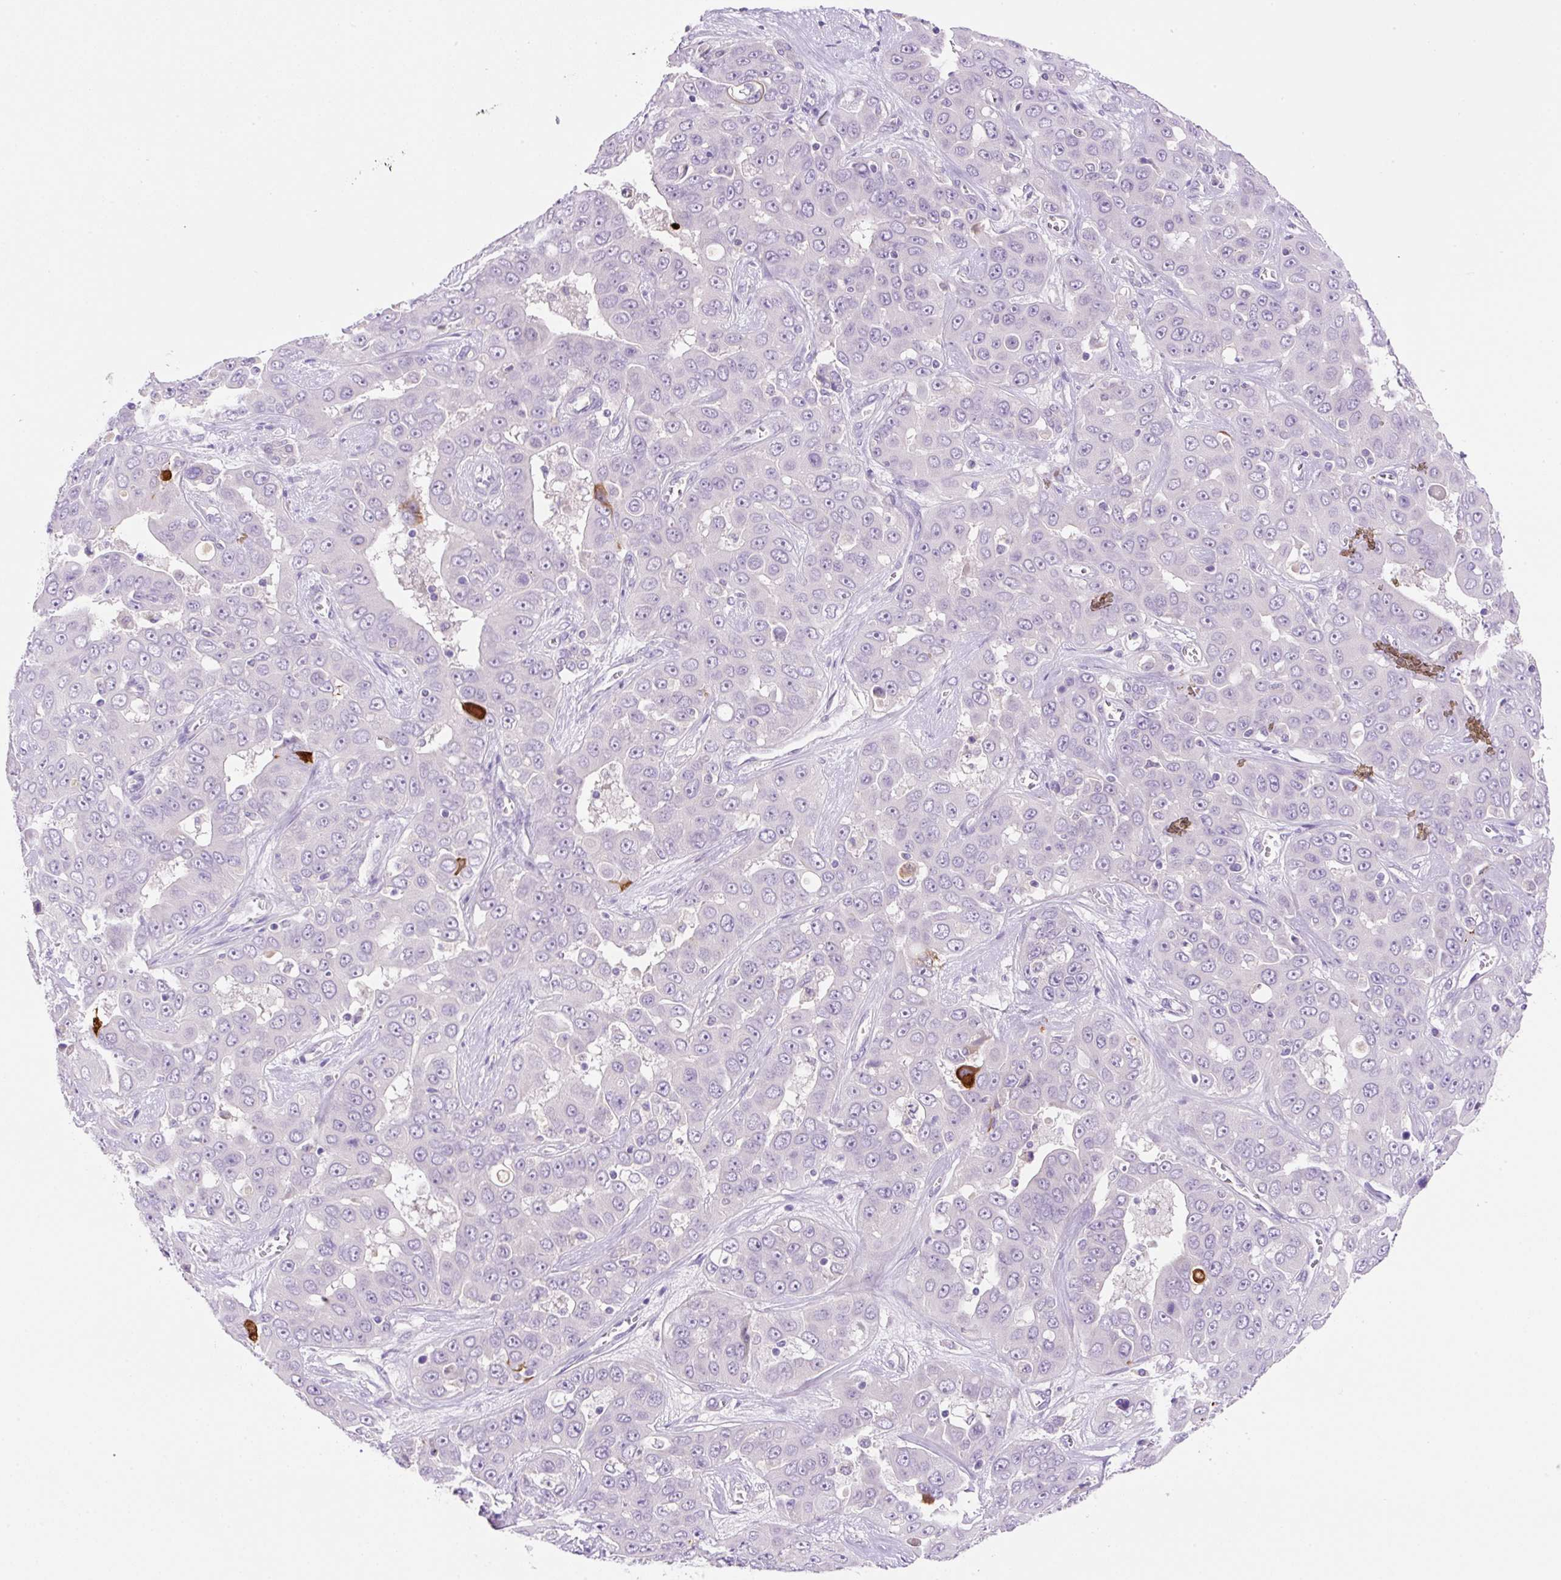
{"staining": {"intensity": "negative", "quantity": "none", "location": "none"}, "tissue": "liver cancer", "cell_type": "Tumor cells", "image_type": "cancer", "snomed": [{"axis": "morphology", "description": "Cholangiocarcinoma"}, {"axis": "topography", "description": "Liver"}], "caption": "Immunohistochemistry of human cholangiocarcinoma (liver) reveals no positivity in tumor cells.", "gene": "NDST3", "patient": {"sex": "female", "age": 52}}